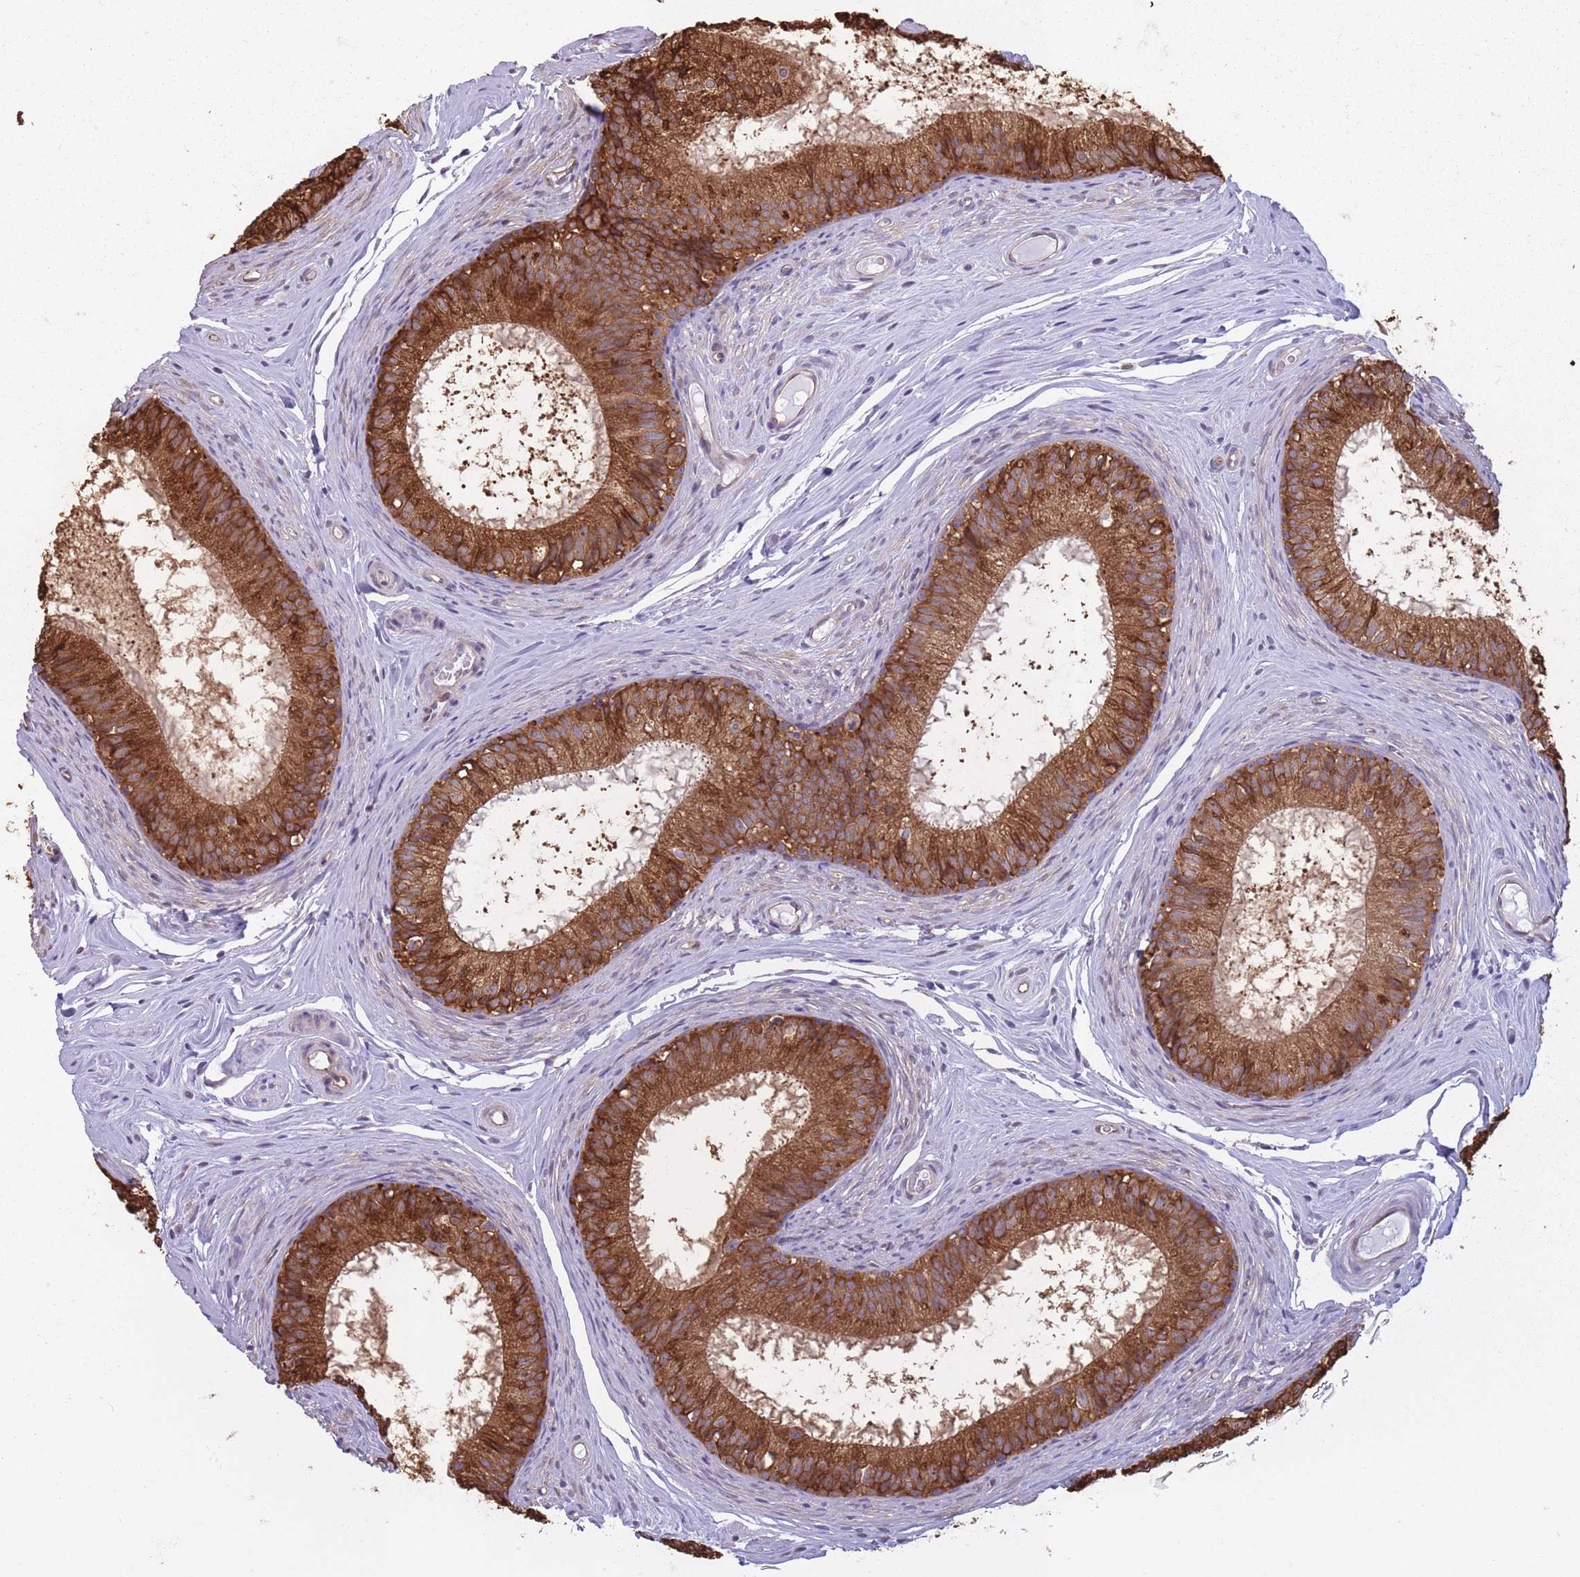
{"staining": {"intensity": "strong", "quantity": ">75%", "location": "cytoplasmic/membranous"}, "tissue": "epididymis", "cell_type": "Glandular cells", "image_type": "normal", "snomed": [{"axis": "morphology", "description": "Normal tissue, NOS"}, {"axis": "topography", "description": "Epididymis"}], "caption": "Normal epididymis was stained to show a protein in brown. There is high levels of strong cytoplasmic/membranous expression in approximately >75% of glandular cells.", "gene": "ARL13B", "patient": {"sex": "male", "age": 25}}